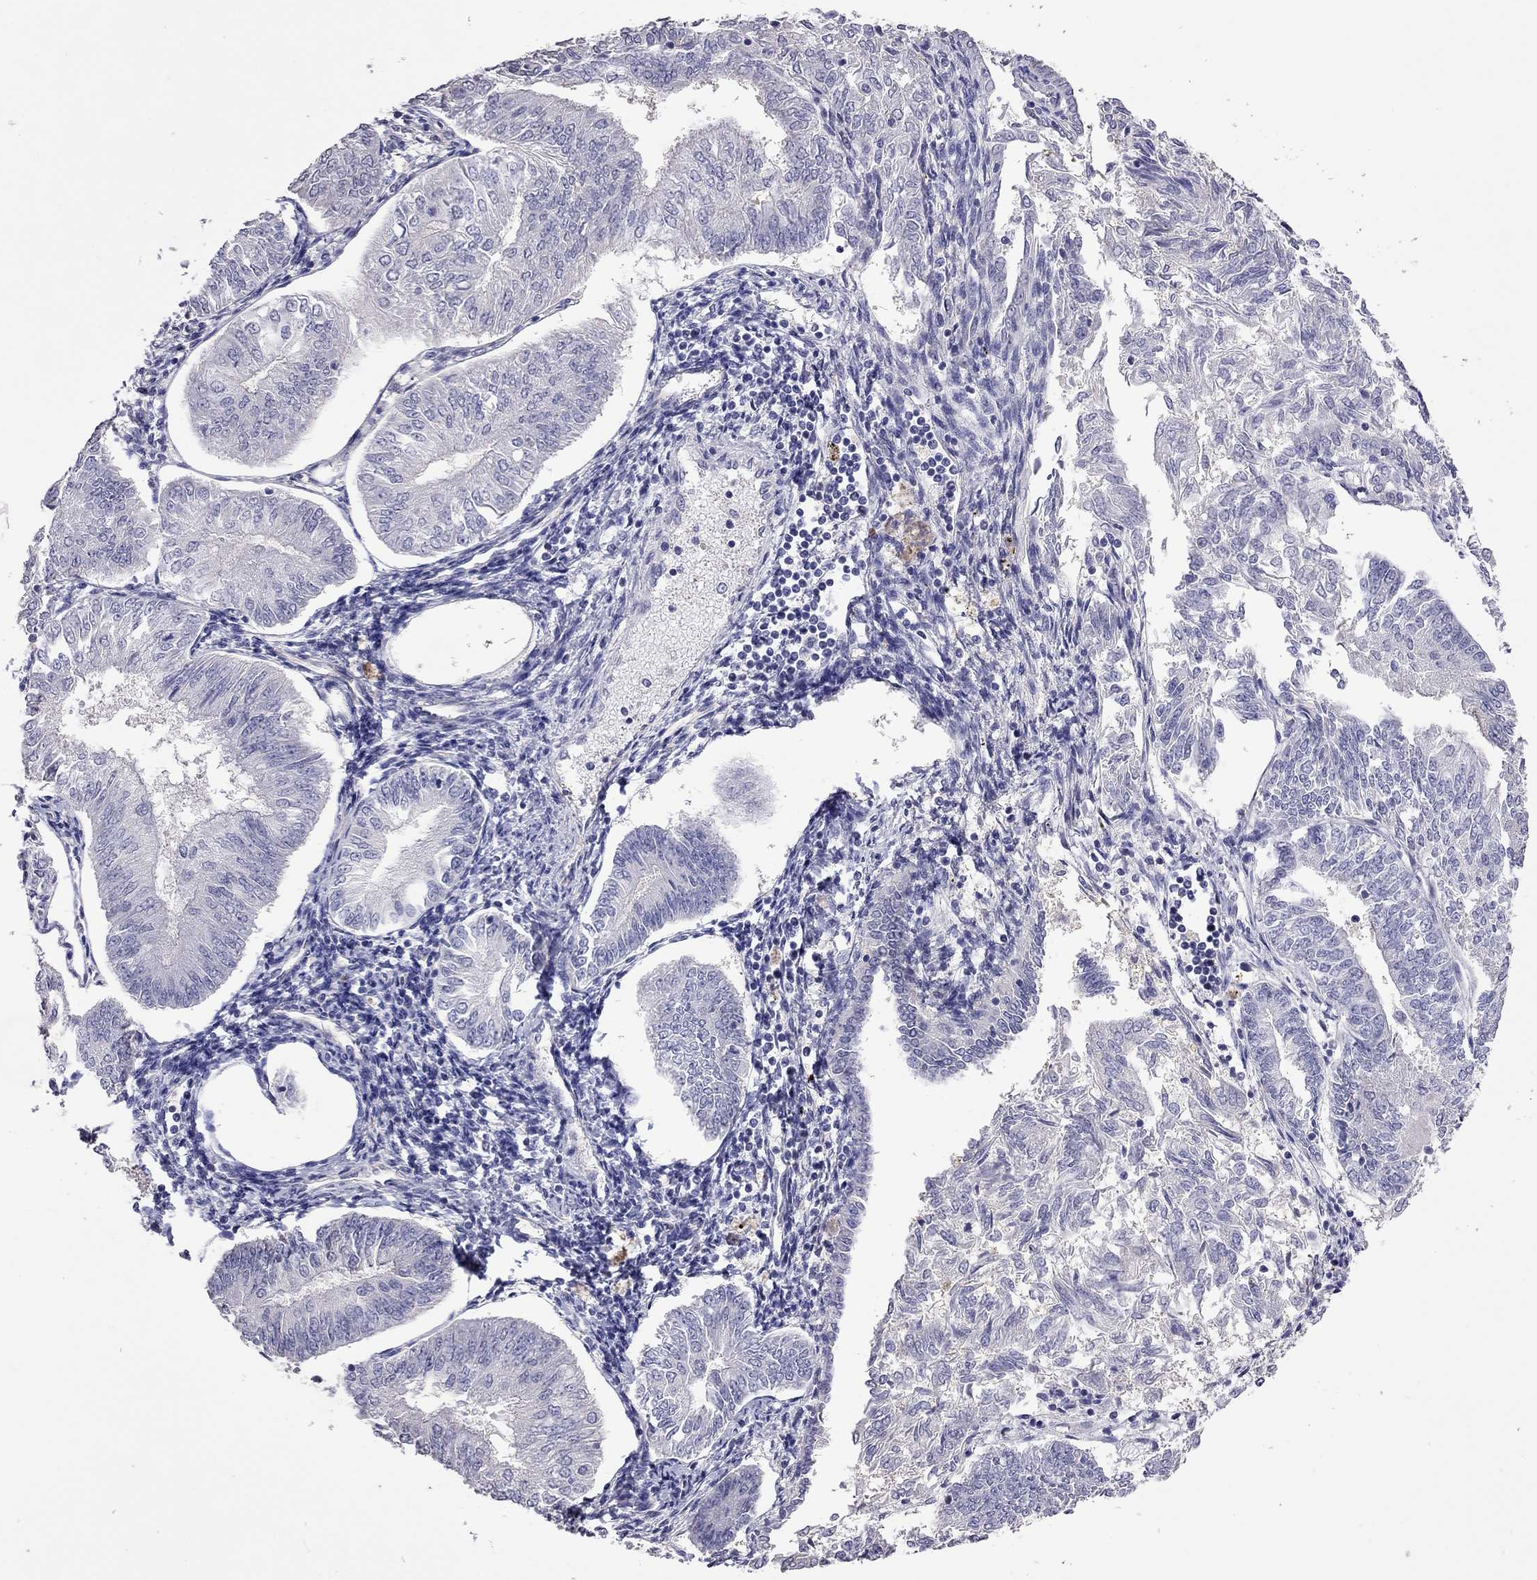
{"staining": {"intensity": "negative", "quantity": "none", "location": "none"}, "tissue": "endometrial cancer", "cell_type": "Tumor cells", "image_type": "cancer", "snomed": [{"axis": "morphology", "description": "Adenocarcinoma, NOS"}, {"axis": "topography", "description": "Endometrium"}], "caption": "The immunohistochemistry (IHC) histopathology image has no significant expression in tumor cells of endometrial cancer tissue.", "gene": "FEZ1", "patient": {"sex": "female", "age": 58}}